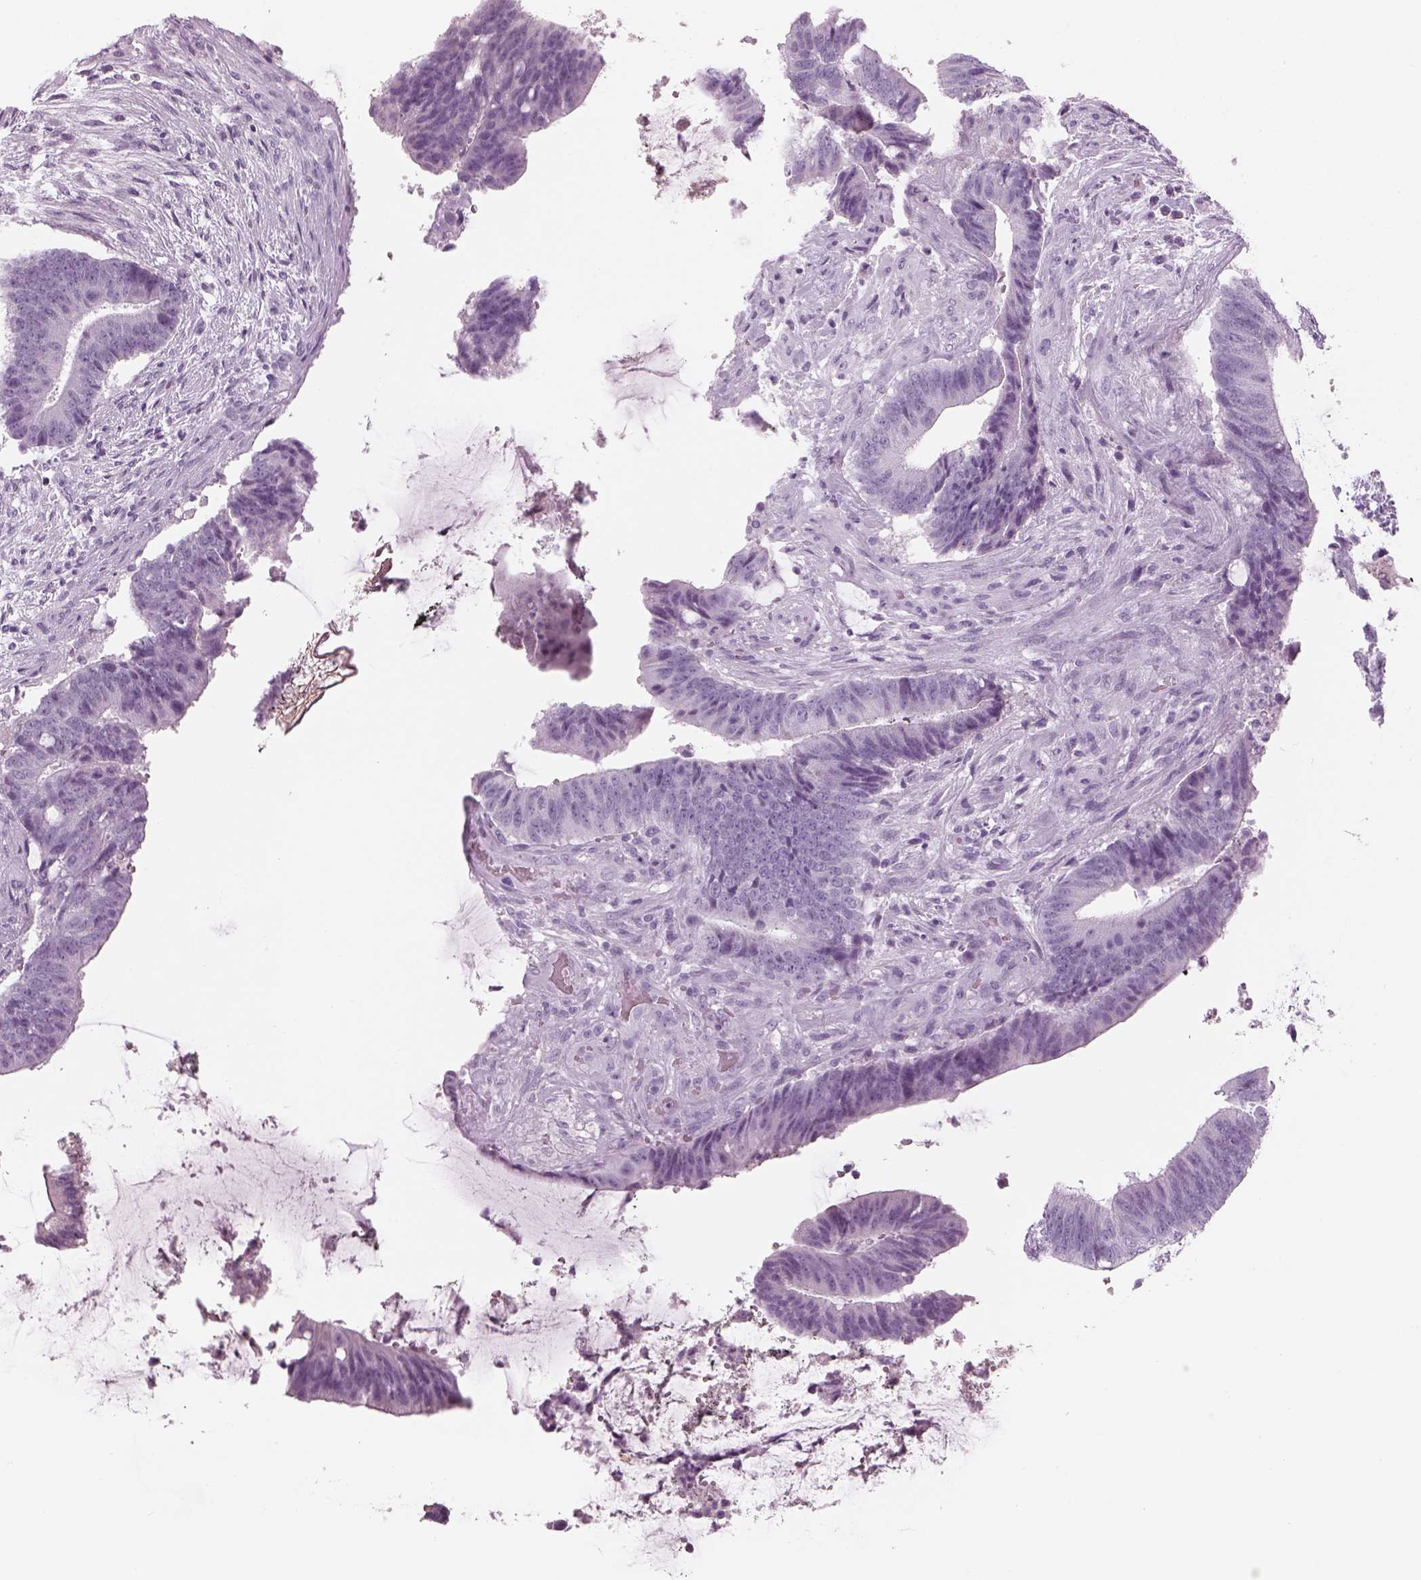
{"staining": {"intensity": "negative", "quantity": "none", "location": "none"}, "tissue": "colorectal cancer", "cell_type": "Tumor cells", "image_type": "cancer", "snomed": [{"axis": "morphology", "description": "Adenocarcinoma, NOS"}, {"axis": "topography", "description": "Colon"}], "caption": "Human adenocarcinoma (colorectal) stained for a protein using immunohistochemistry shows no staining in tumor cells.", "gene": "SAG", "patient": {"sex": "female", "age": 43}}